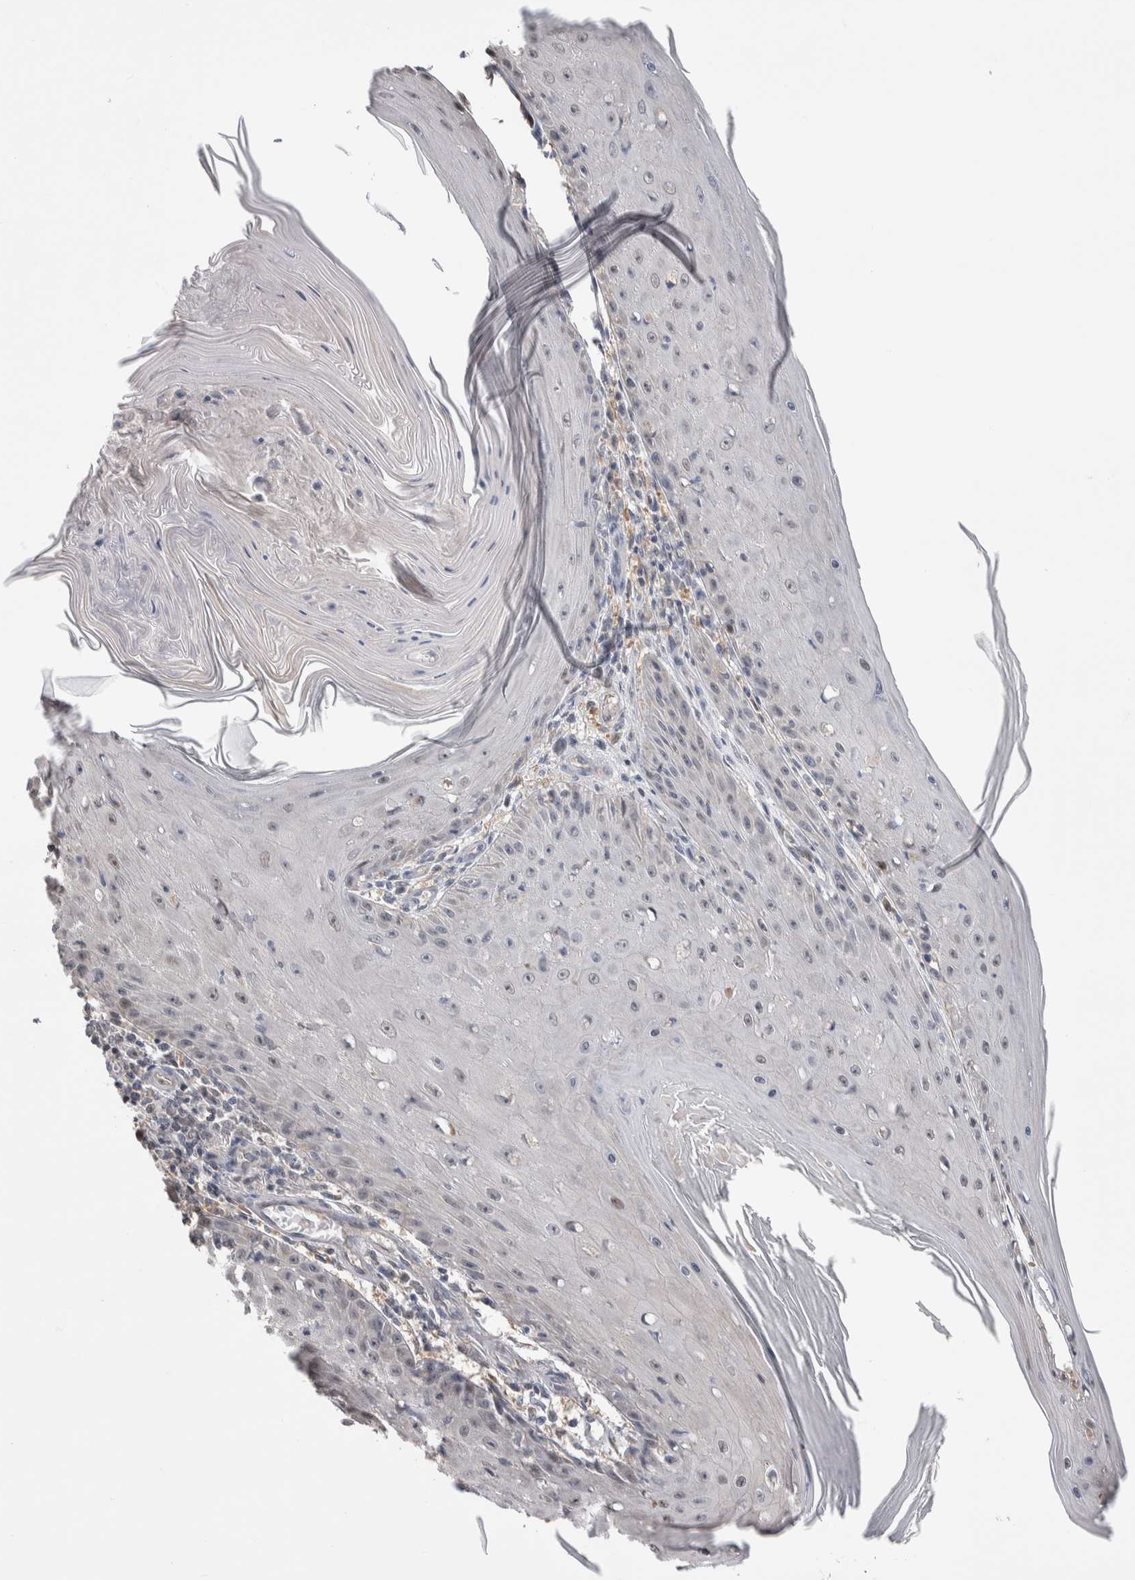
{"staining": {"intensity": "negative", "quantity": "none", "location": "none"}, "tissue": "skin cancer", "cell_type": "Tumor cells", "image_type": "cancer", "snomed": [{"axis": "morphology", "description": "Squamous cell carcinoma, NOS"}, {"axis": "topography", "description": "Skin"}], "caption": "A photomicrograph of skin cancer stained for a protein shows no brown staining in tumor cells.", "gene": "ZBTB49", "patient": {"sex": "female", "age": 73}}